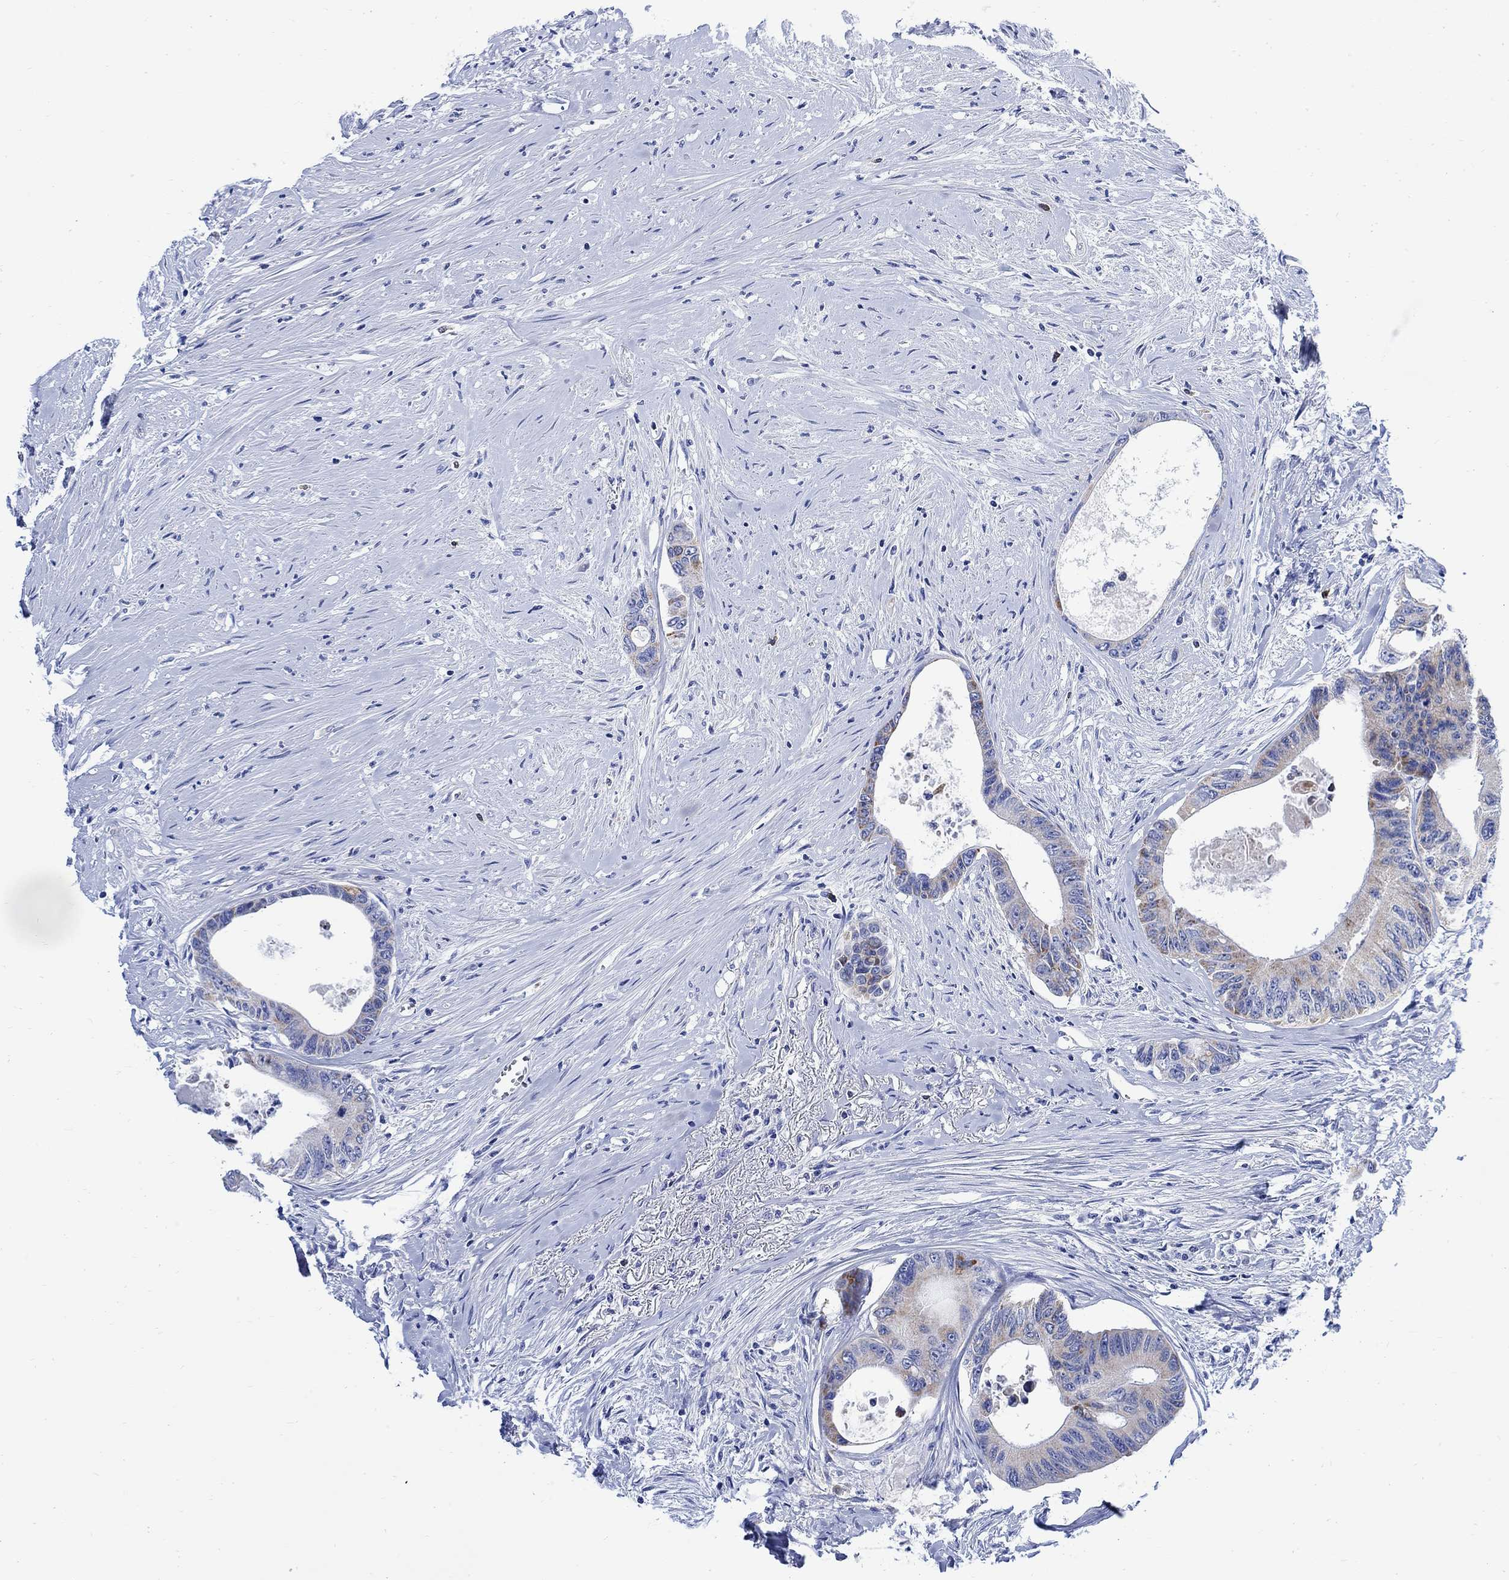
{"staining": {"intensity": "moderate", "quantity": "<25%", "location": "cytoplasmic/membranous"}, "tissue": "colorectal cancer", "cell_type": "Tumor cells", "image_type": "cancer", "snomed": [{"axis": "morphology", "description": "Adenocarcinoma, NOS"}, {"axis": "topography", "description": "Rectum"}], "caption": "Immunohistochemistry histopathology image of colorectal cancer stained for a protein (brown), which shows low levels of moderate cytoplasmic/membranous staining in approximately <25% of tumor cells.", "gene": "CPLX2", "patient": {"sex": "male", "age": 59}}